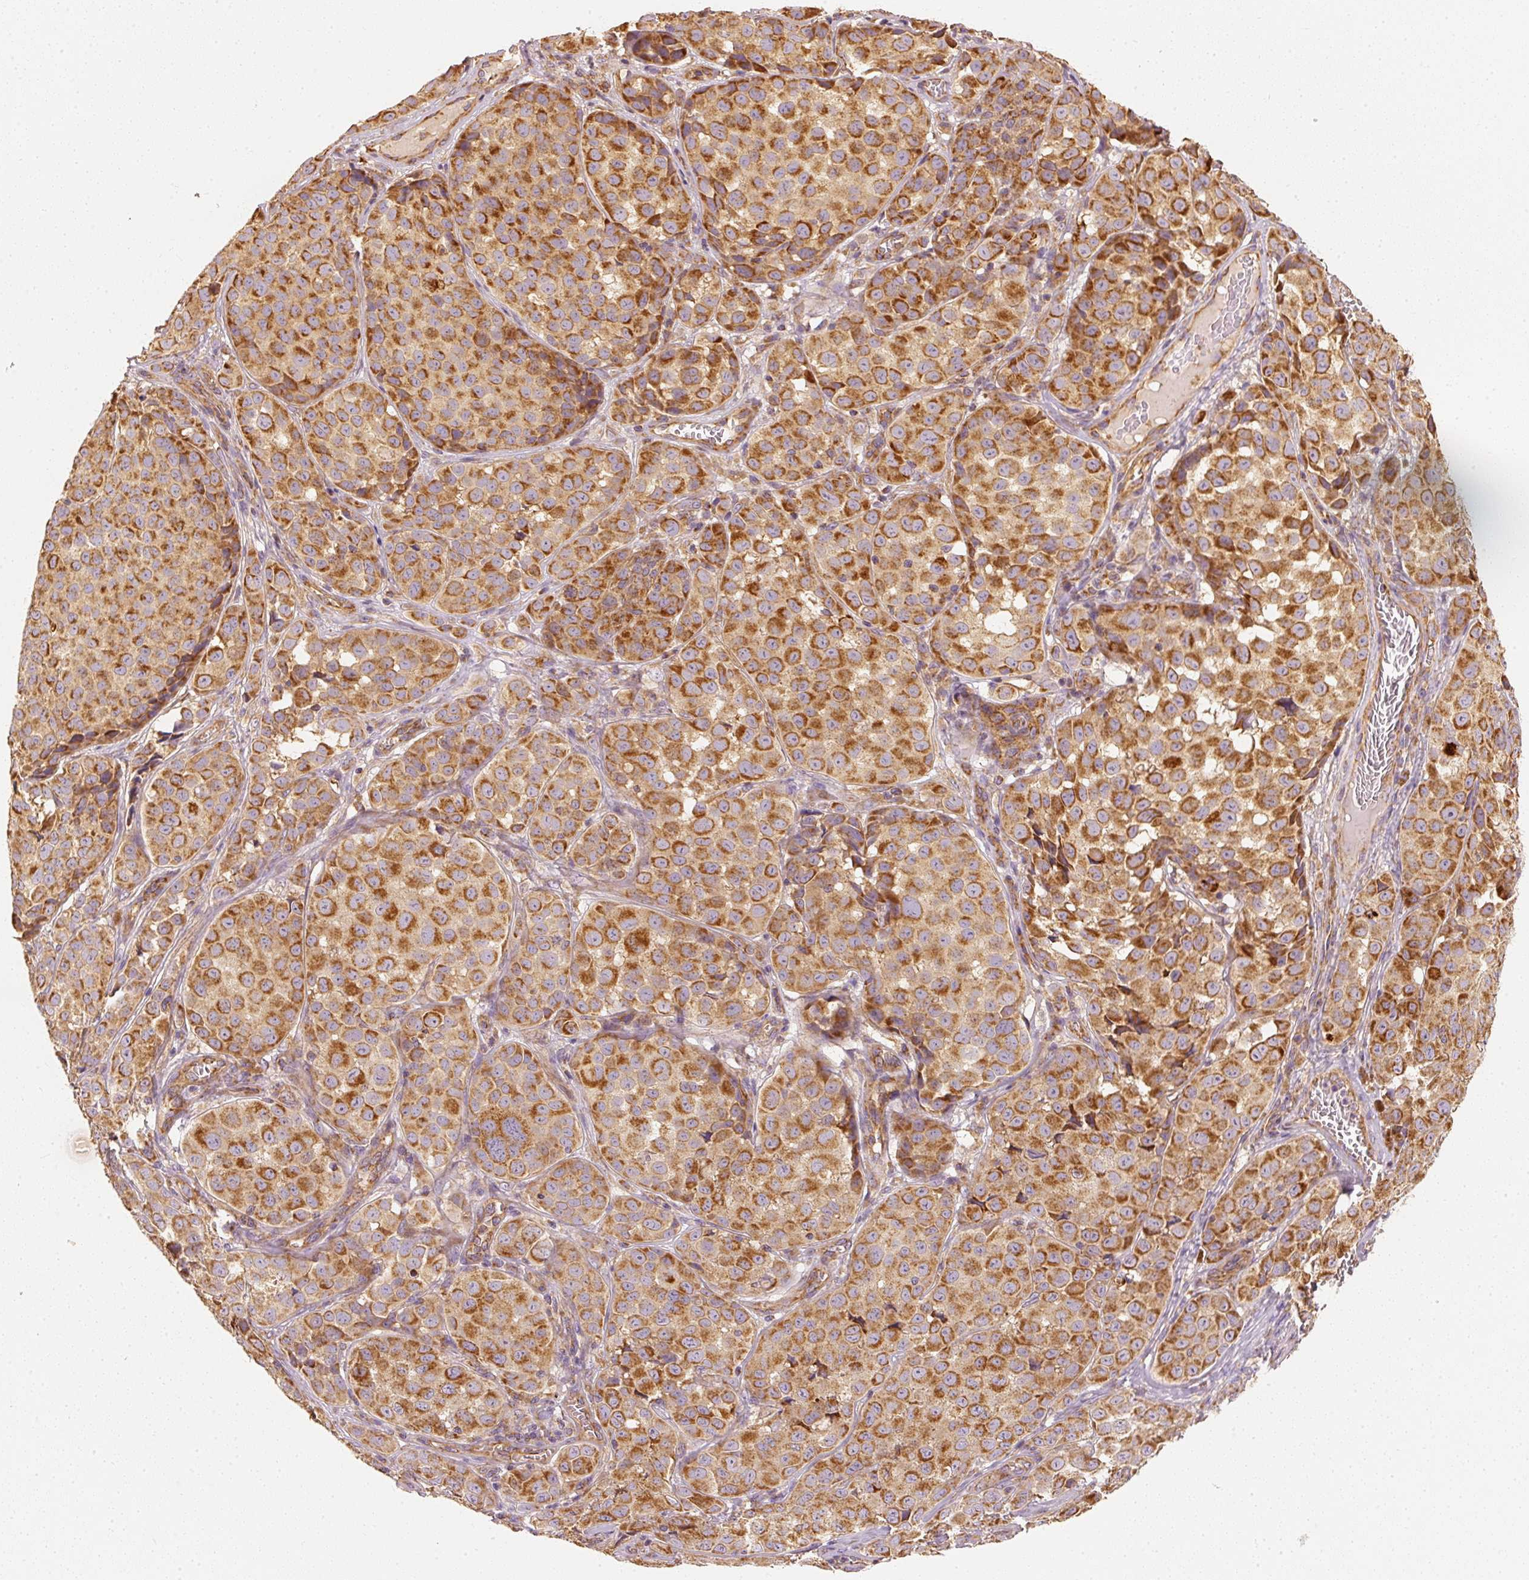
{"staining": {"intensity": "moderate", "quantity": ">75%", "location": "cytoplasmic/membranous"}, "tissue": "melanoma", "cell_type": "Tumor cells", "image_type": "cancer", "snomed": [{"axis": "morphology", "description": "Malignant melanoma, NOS"}, {"axis": "topography", "description": "Skin"}], "caption": "There is medium levels of moderate cytoplasmic/membranous staining in tumor cells of malignant melanoma, as demonstrated by immunohistochemical staining (brown color).", "gene": "TOMM40", "patient": {"sex": "male", "age": 64}}